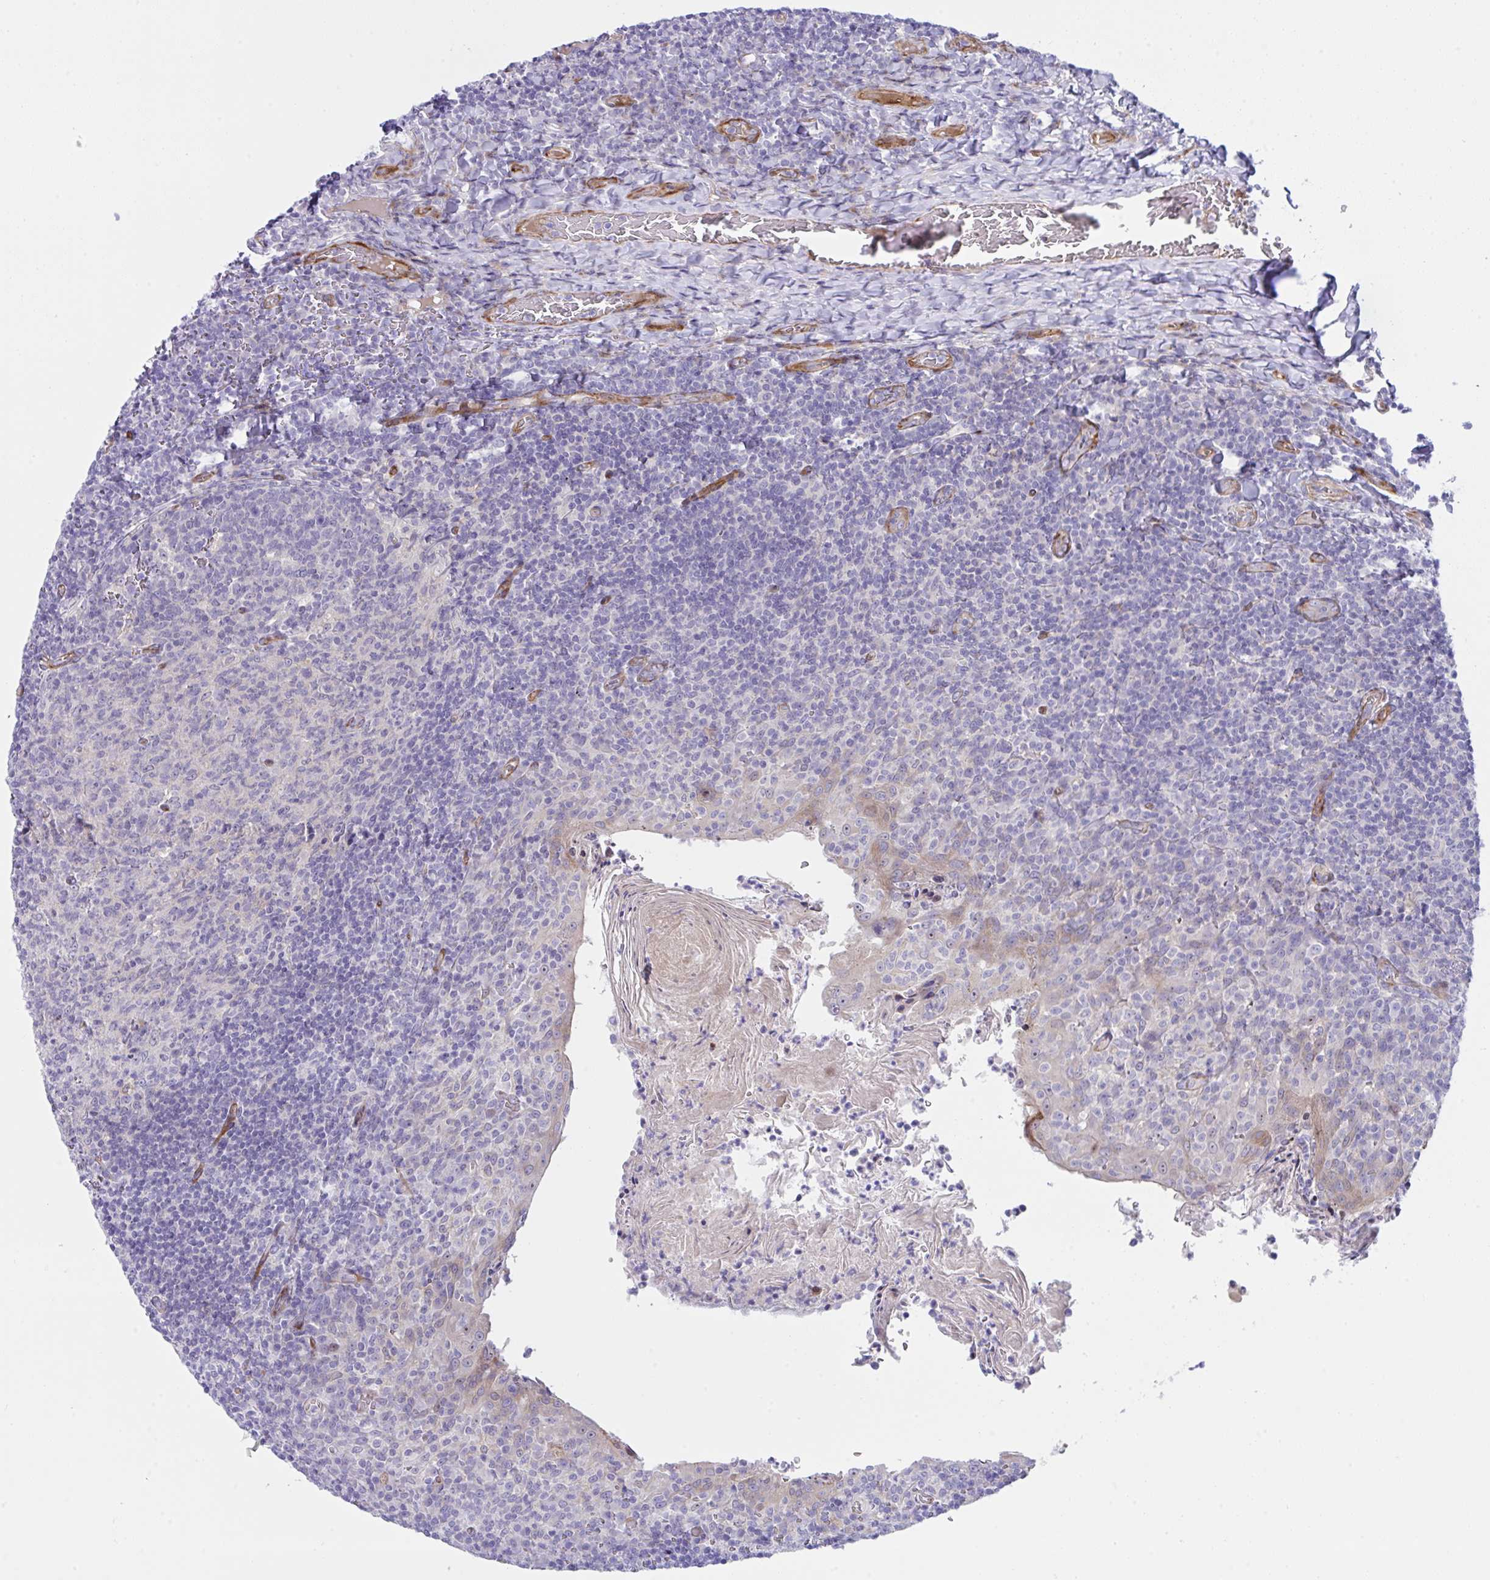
{"staining": {"intensity": "negative", "quantity": "none", "location": "none"}, "tissue": "tonsil", "cell_type": "Germinal center cells", "image_type": "normal", "snomed": [{"axis": "morphology", "description": "Normal tissue, NOS"}, {"axis": "topography", "description": "Tonsil"}], "caption": "Germinal center cells are negative for brown protein staining in normal tonsil. The staining is performed using DAB (3,3'-diaminobenzidine) brown chromogen with nuclei counter-stained in using hematoxylin.", "gene": "ZNF713", "patient": {"sex": "female", "age": 10}}